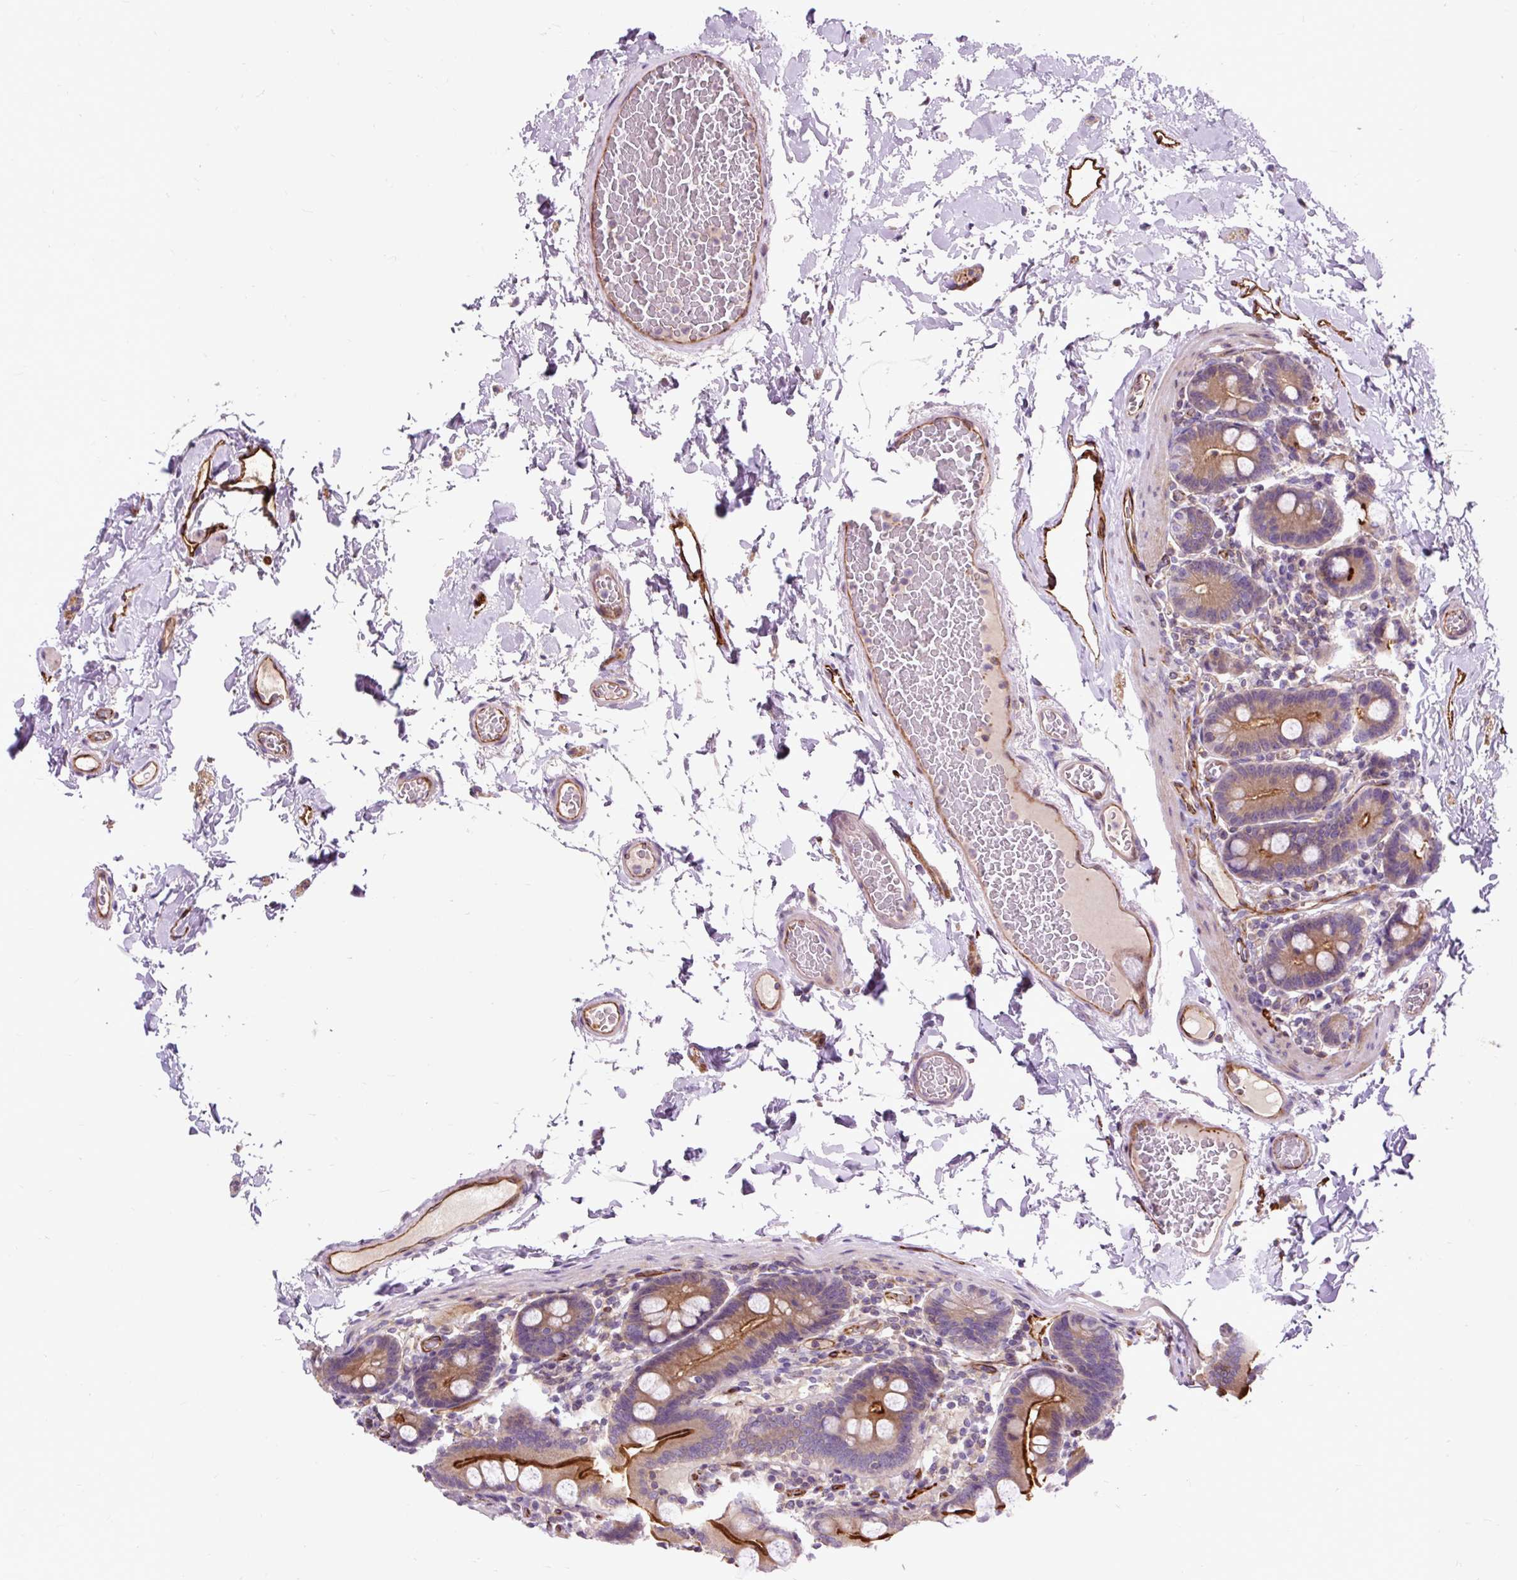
{"staining": {"intensity": "strong", "quantity": ">75%", "location": "cytoplasmic/membranous"}, "tissue": "duodenum", "cell_type": "Glandular cells", "image_type": "normal", "snomed": [{"axis": "morphology", "description": "Normal tissue, NOS"}, {"axis": "topography", "description": "Duodenum"}], "caption": "The histopathology image exhibits staining of unremarkable duodenum, revealing strong cytoplasmic/membranous protein staining (brown color) within glandular cells.", "gene": "PCDHGB3", "patient": {"sex": "male", "age": 55}}